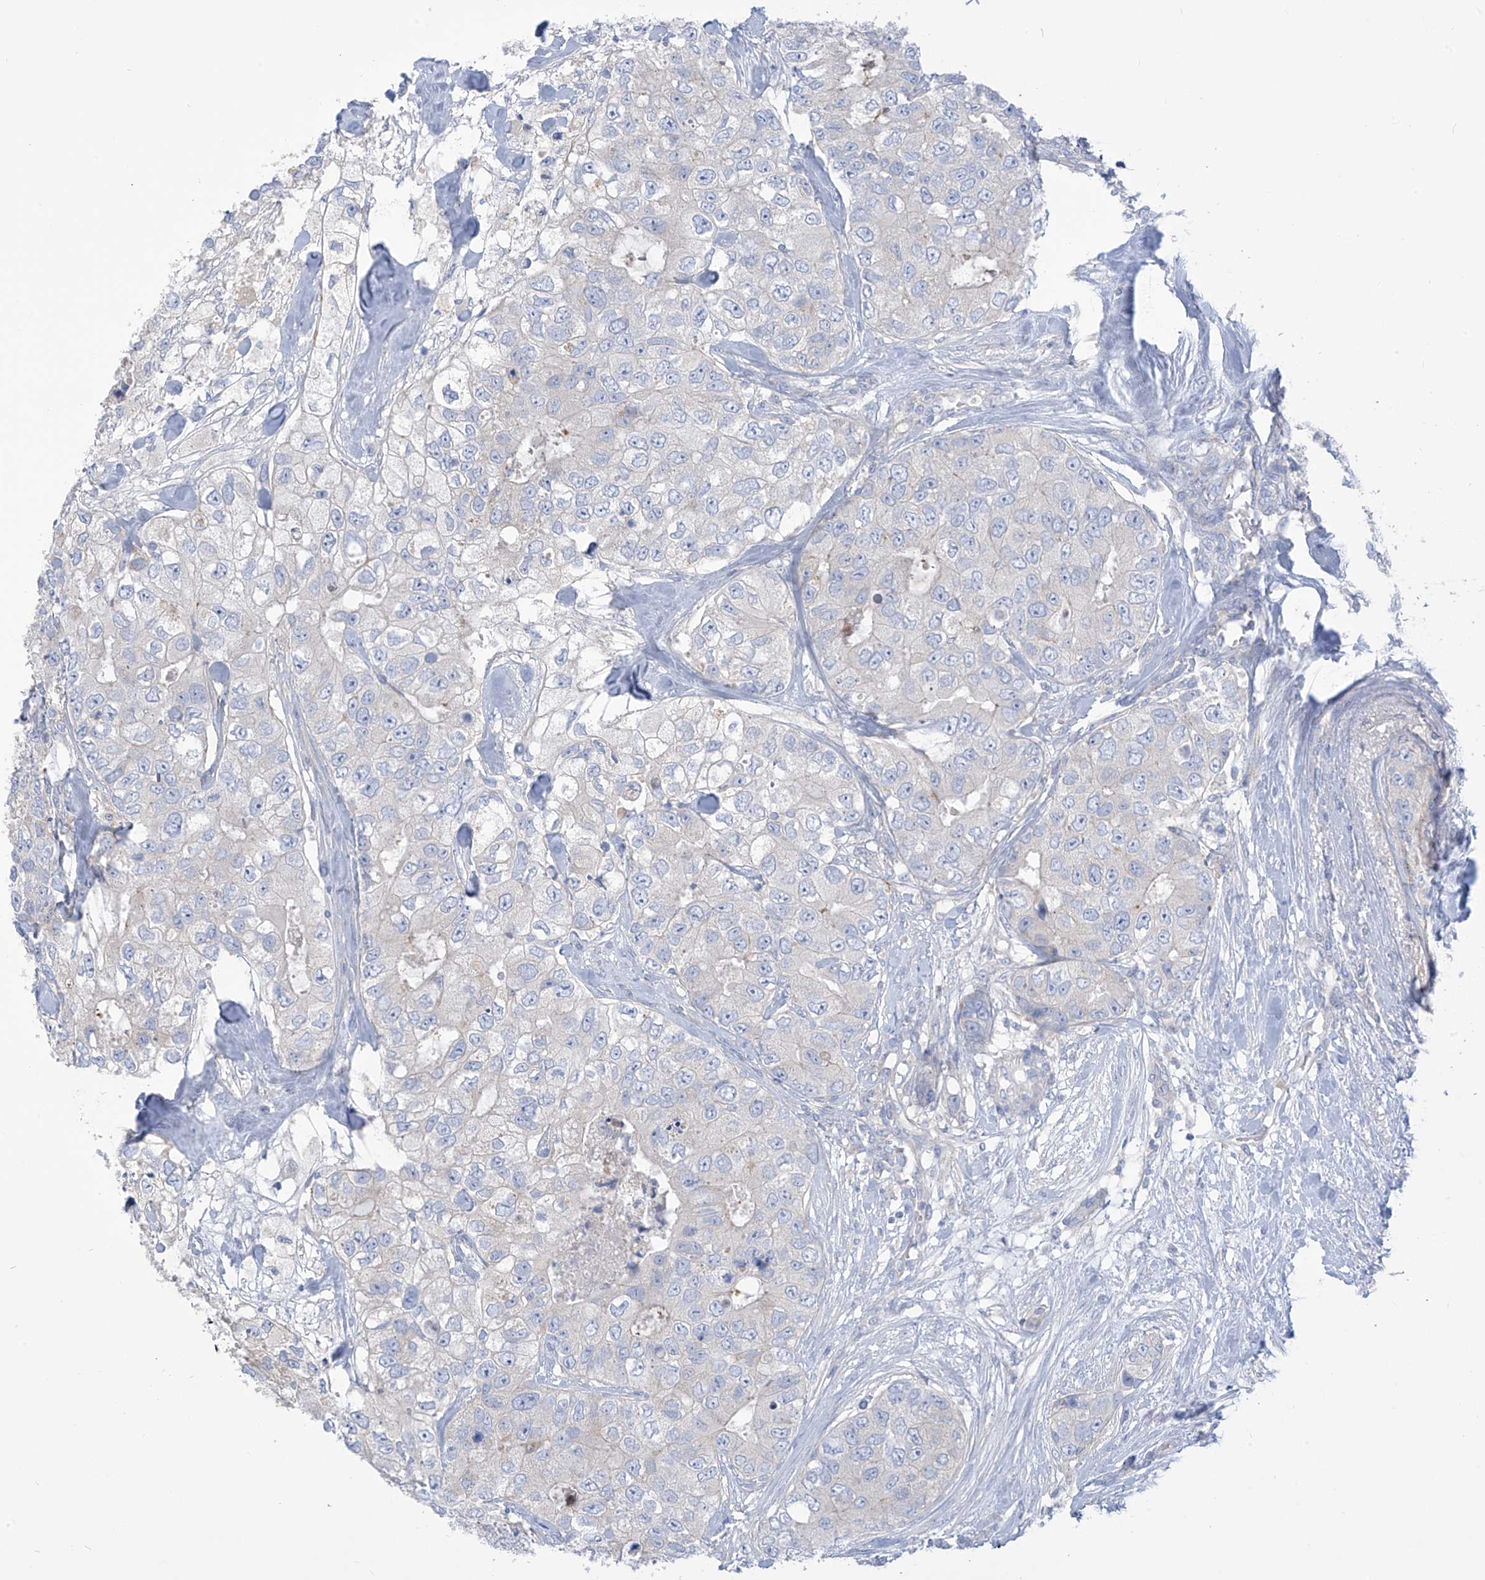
{"staining": {"intensity": "negative", "quantity": "none", "location": "none"}, "tissue": "breast cancer", "cell_type": "Tumor cells", "image_type": "cancer", "snomed": [{"axis": "morphology", "description": "Duct carcinoma"}, {"axis": "topography", "description": "Breast"}], "caption": "The IHC histopathology image has no significant expression in tumor cells of breast cancer tissue.", "gene": "FABP2", "patient": {"sex": "female", "age": 62}}